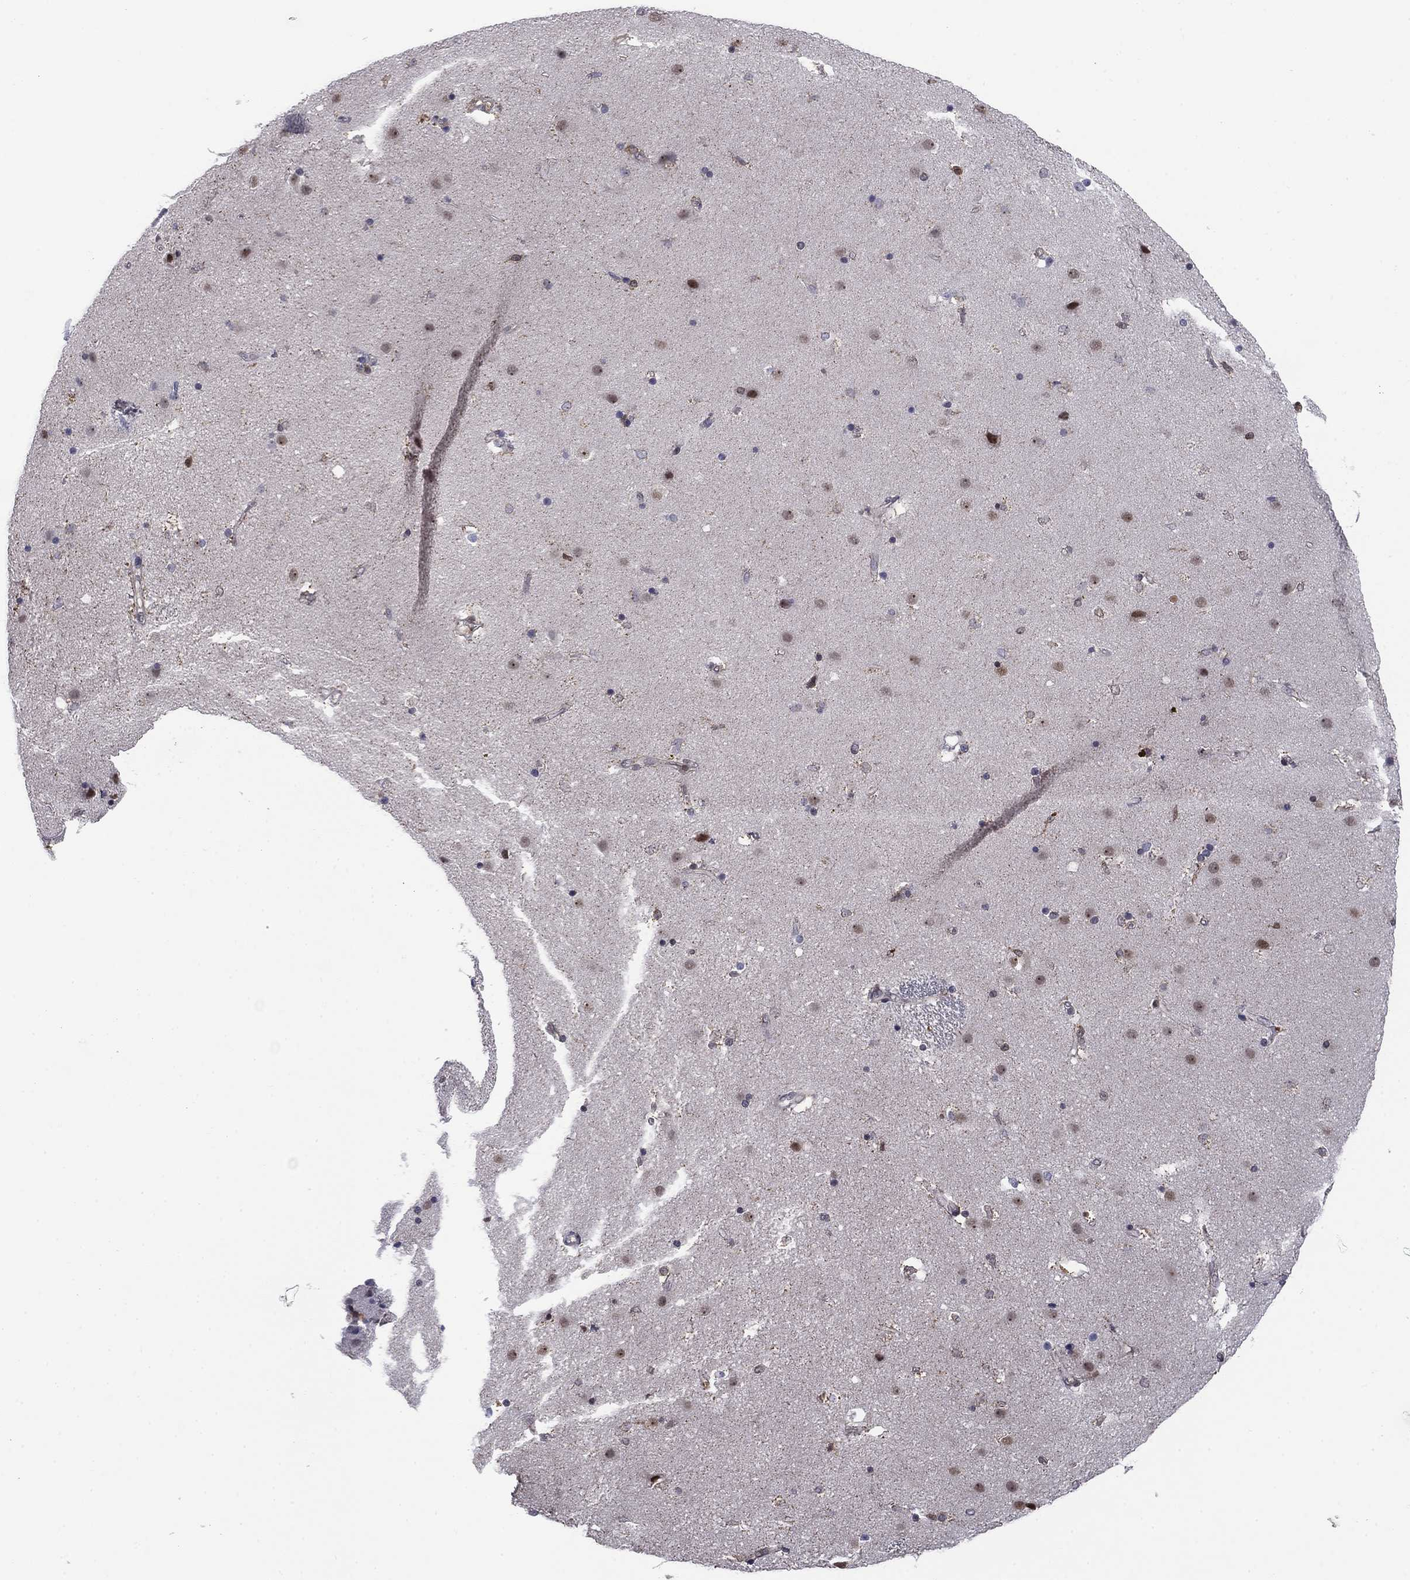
{"staining": {"intensity": "weak", "quantity": "<25%", "location": "nuclear"}, "tissue": "caudate", "cell_type": "Glial cells", "image_type": "normal", "snomed": [{"axis": "morphology", "description": "Normal tissue, NOS"}, {"axis": "topography", "description": "Lateral ventricle wall"}], "caption": "Immunohistochemistry of normal caudate displays no staining in glial cells.", "gene": "PLCB2", "patient": {"sex": "female", "age": 71}}